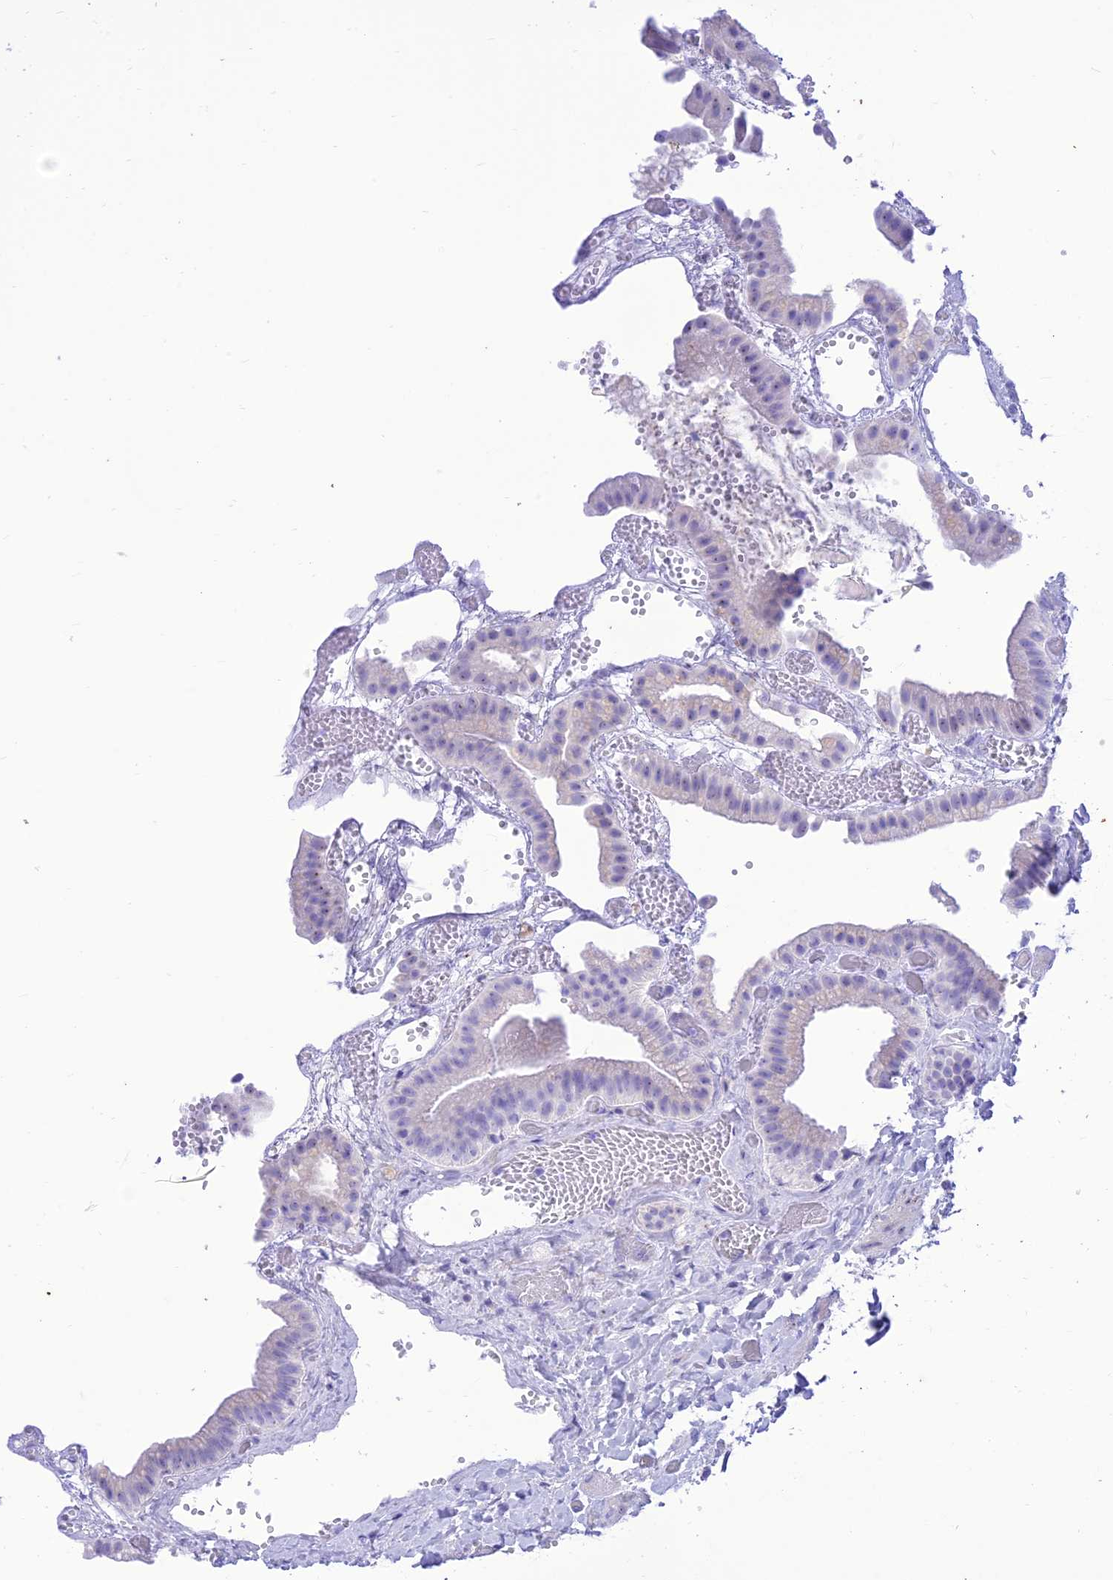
{"staining": {"intensity": "negative", "quantity": "none", "location": "none"}, "tissue": "gallbladder", "cell_type": "Glandular cells", "image_type": "normal", "snomed": [{"axis": "morphology", "description": "Normal tissue, NOS"}, {"axis": "topography", "description": "Gallbladder"}], "caption": "Gallbladder stained for a protein using immunohistochemistry demonstrates no expression glandular cells.", "gene": "PRNP", "patient": {"sex": "female", "age": 64}}